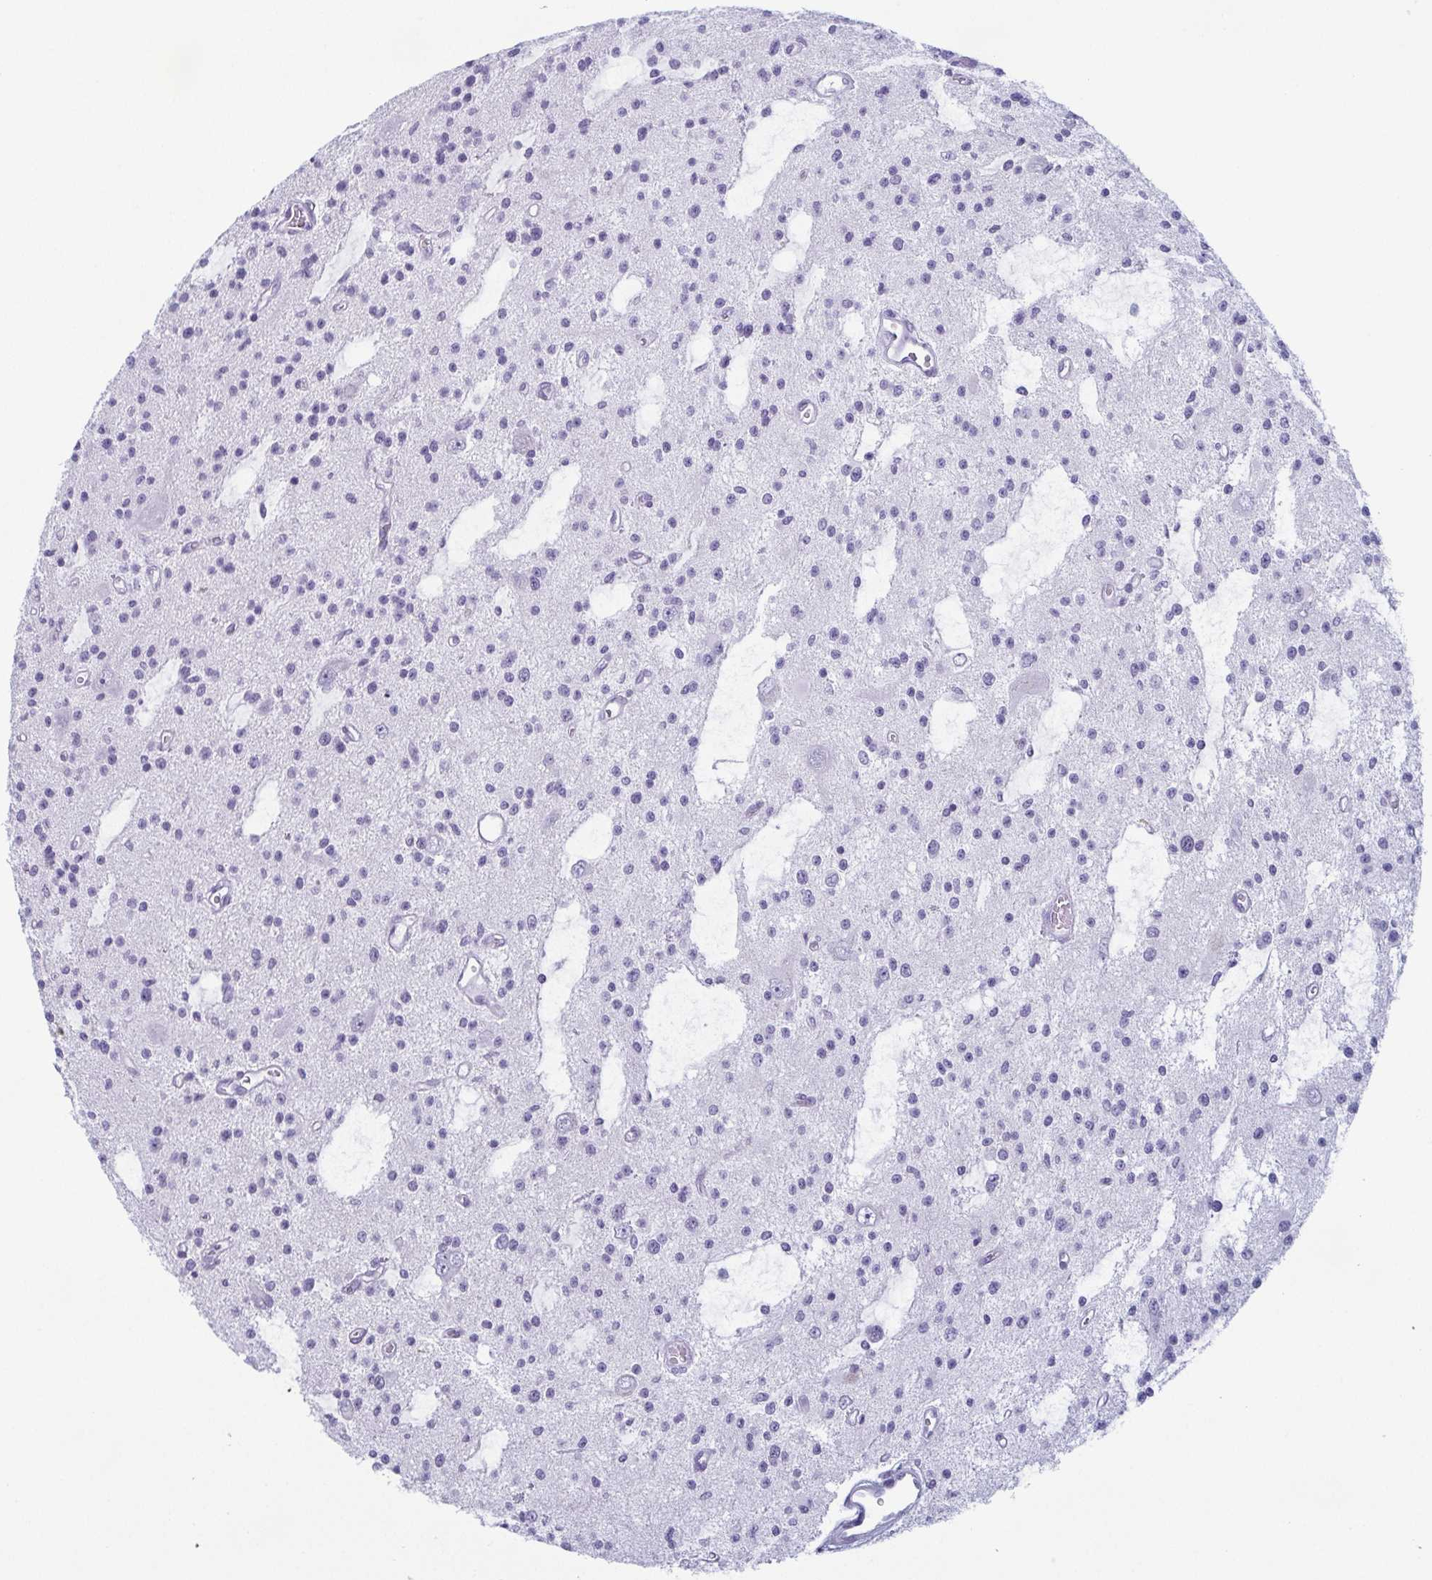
{"staining": {"intensity": "negative", "quantity": "none", "location": "none"}, "tissue": "glioma", "cell_type": "Tumor cells", "image_type": "cancer", "snomed": [{"axis": "morphology", "description": "Glioma, malignant, Low grade"}, {"axis": "topography", "description": "Brain"}], "caption": "IHC of low-grade glioma (malignant) demonstrates no positivity in tumor cells. Brightfield microscopy of immunohistochemistry (IHC) stained with DAB (3,3'-diaminobenzidine) (brown) and hematoxylin (blue), captured at high magnification.", "gene": "KRT78", "patient": {"sex": "male", "age": 43}}